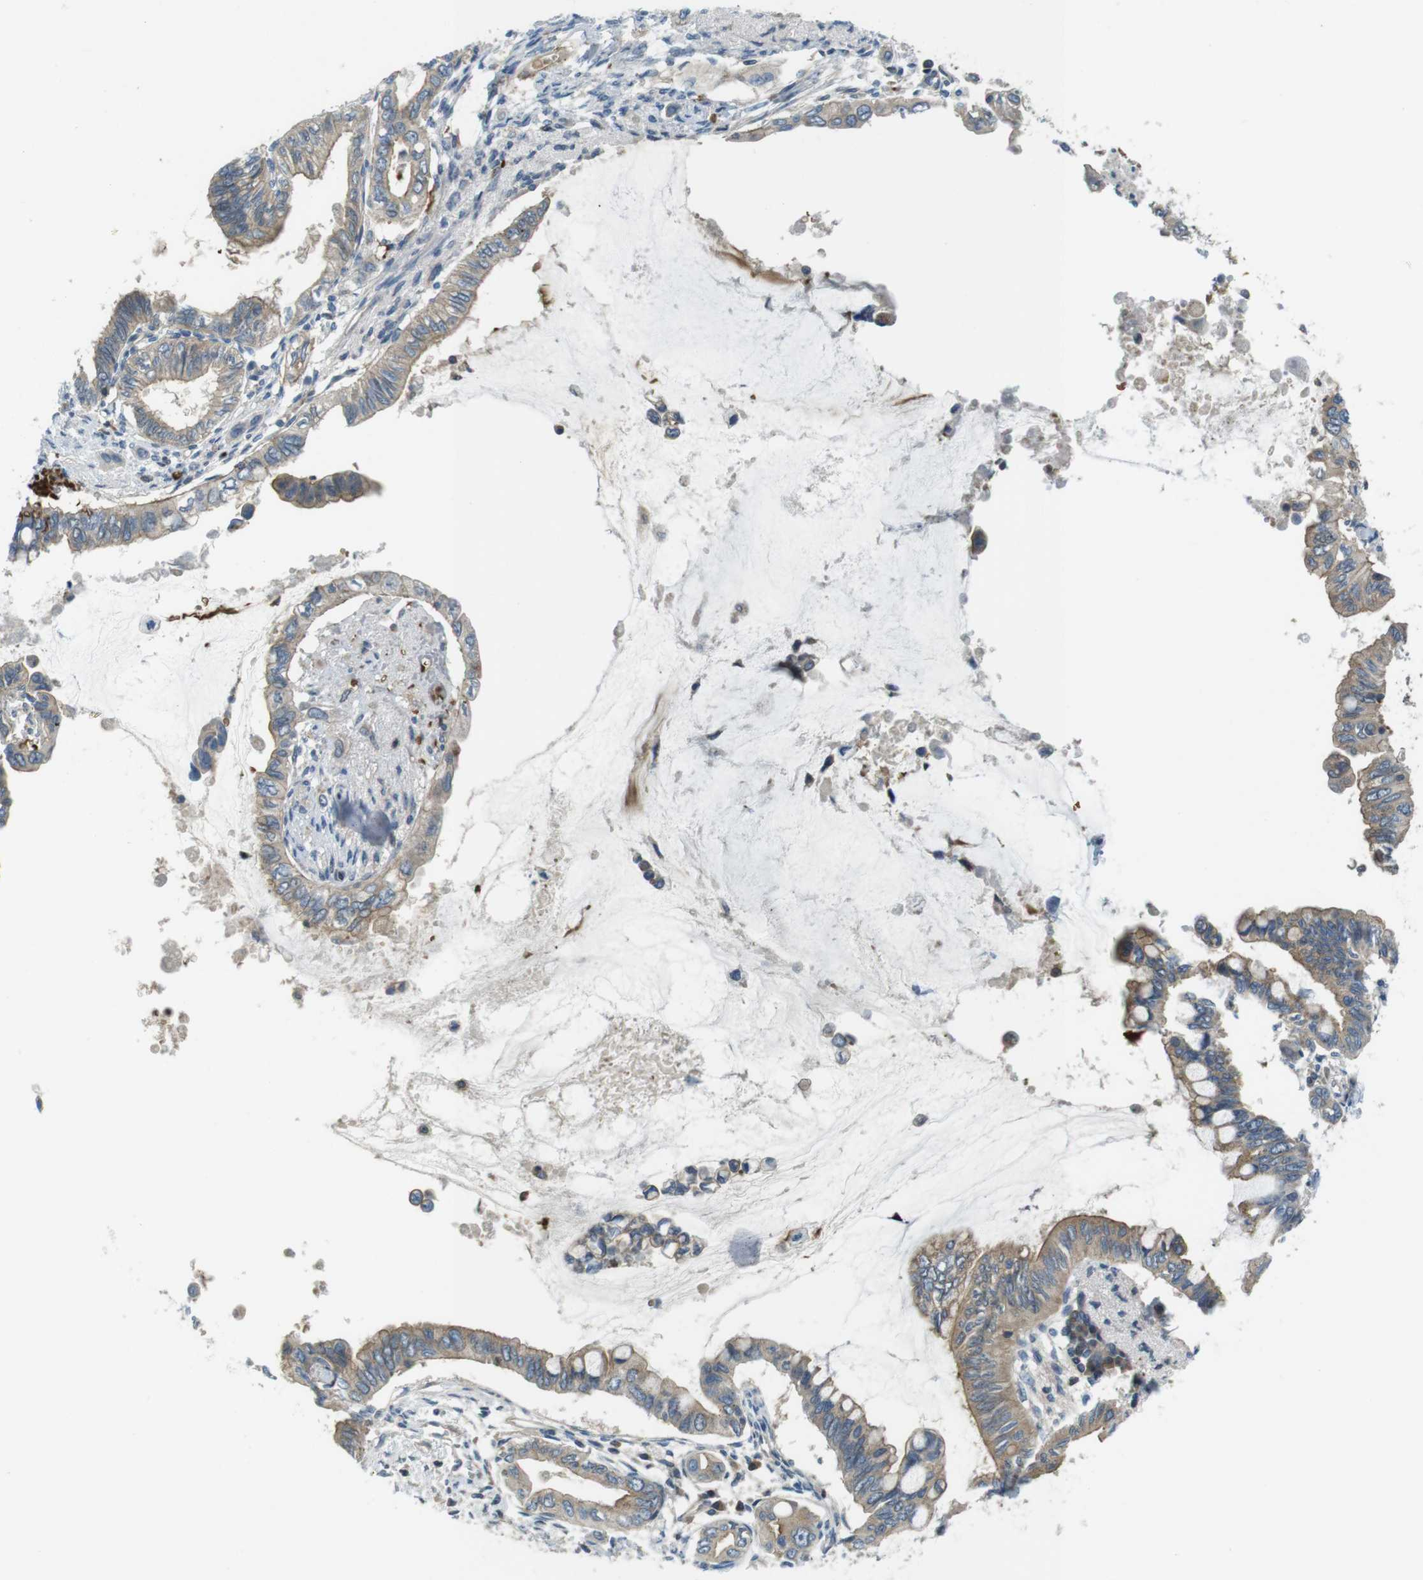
{"staining": {"intensity": "weak", "quantity": "25%-75%", "location": "cytoplasmic/membranous"}, "tissue": "pancreatic cancer", "cell_type": "Tumor cells", "image_type": "cancer", "snomed": [{"axis": "morphology", "description": "Adenocarcinoma, NOS"}, {"axis": "topography", "description": "Pancreas"}], "caption": "Brown immunohistochemical staining in pancreatic cancer exhibits weak cytoplasmic/membranous positivity in approximately 25%-75% of tumor cells.", "gene": "LRRC3B", "patient": {"sex": "female", "age": 60}}